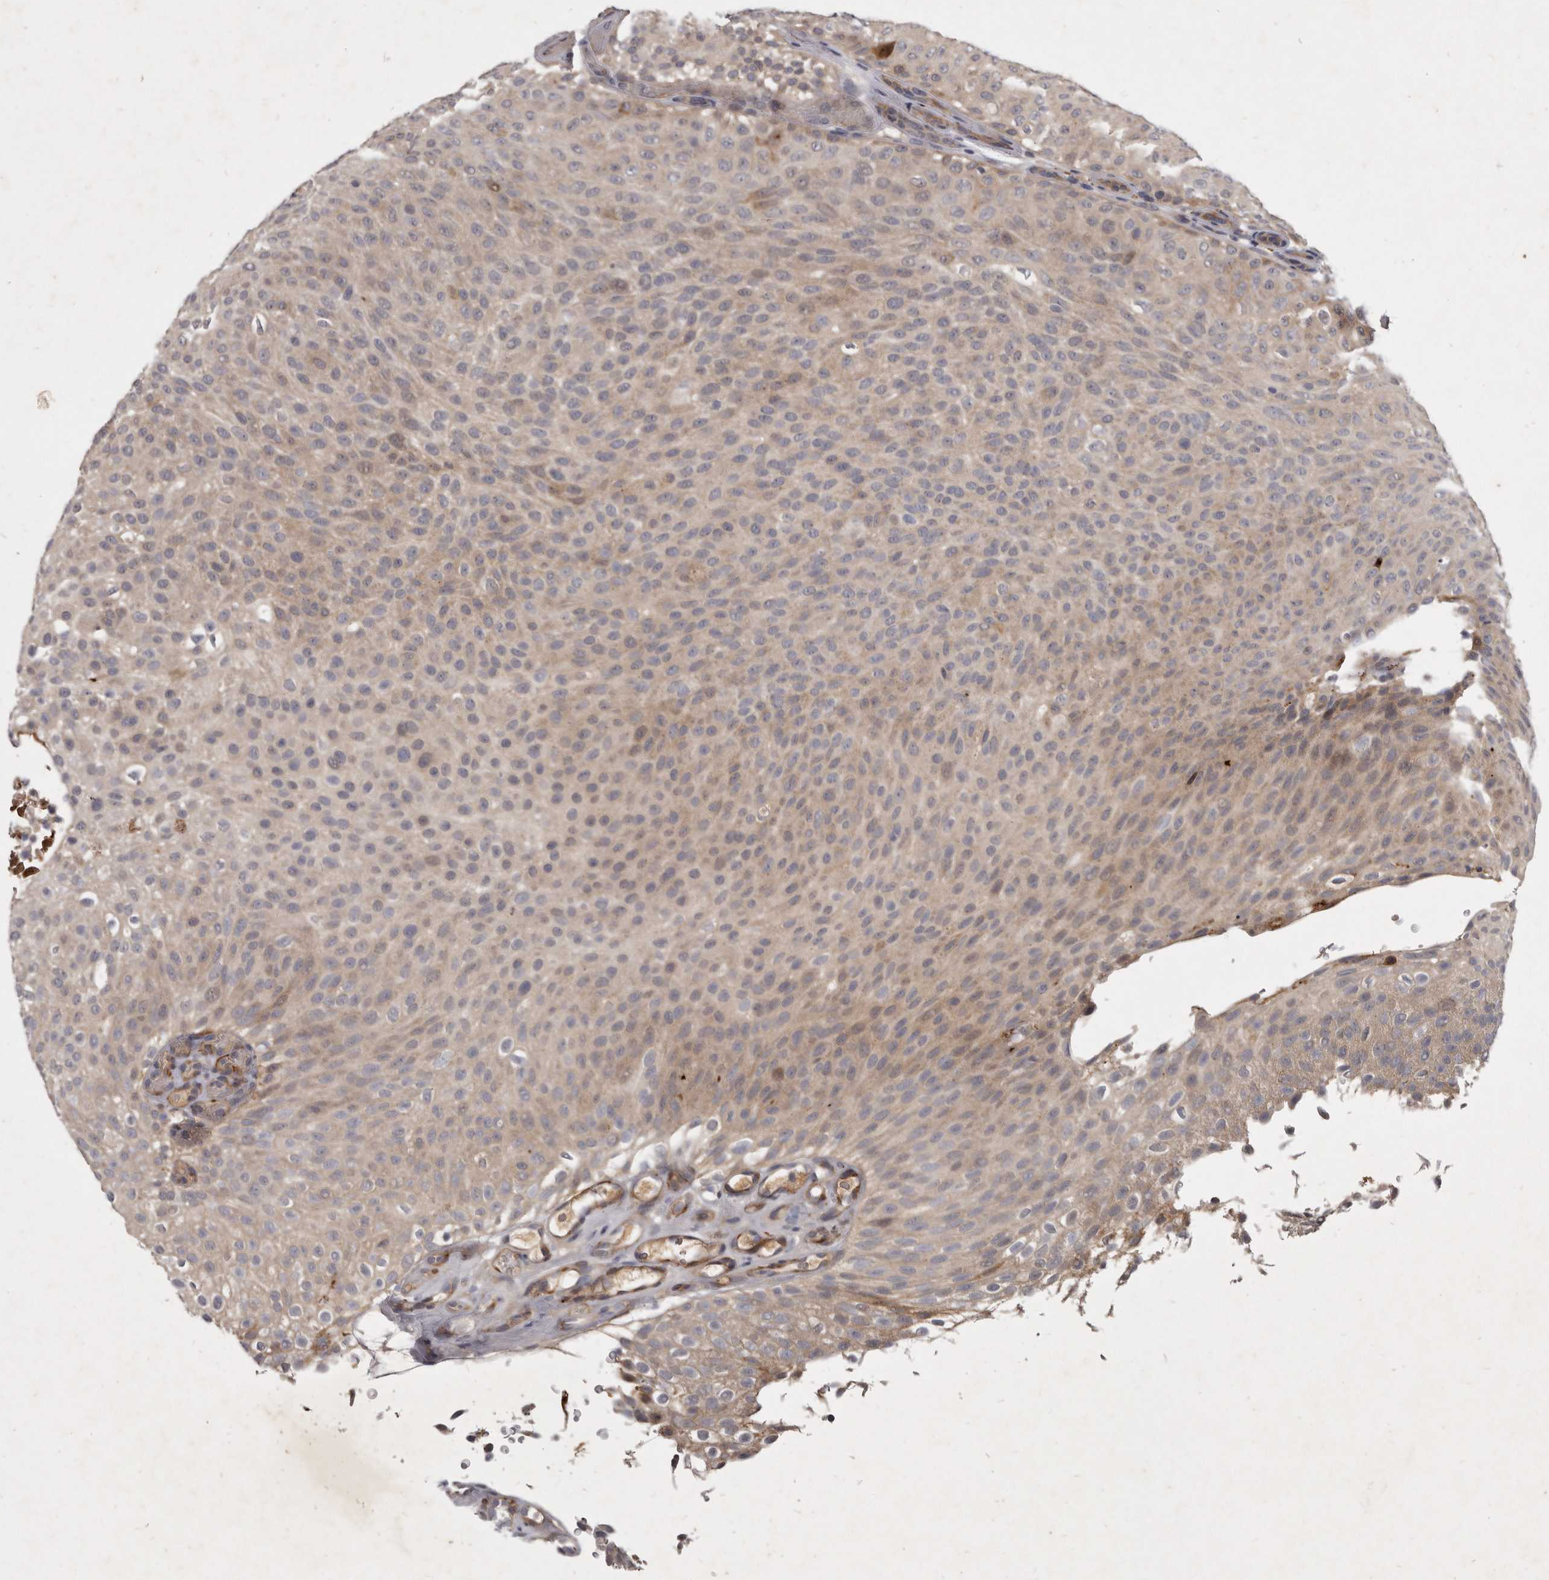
{"staining": {"intensity": "weak", "quantity": "25%-75%", "location": "cytoplasmic/membranous"}, "tissue": "urothelial cancer", "cell_type": "Tumor cells", "image_type": "cancer", "snomed": [{"axis": "morphology", "description": "Urothelial carcinoma, Low grade"}, {"axis": "topography", "description": "Urinary bladder"}], "caption": "Immunohistochemical staining of low-grade urothelial carcinoma demonstrates low levels of weak cytoplasmic/membranous staining in approximately 25%-75% of tumor cells. (DAB (3,3'-diaminobenzidine) IHC with brightfield microscopy, high magnification).", "gene": "SLC22A1", "patient": {"sex": "male", "age": 78}}